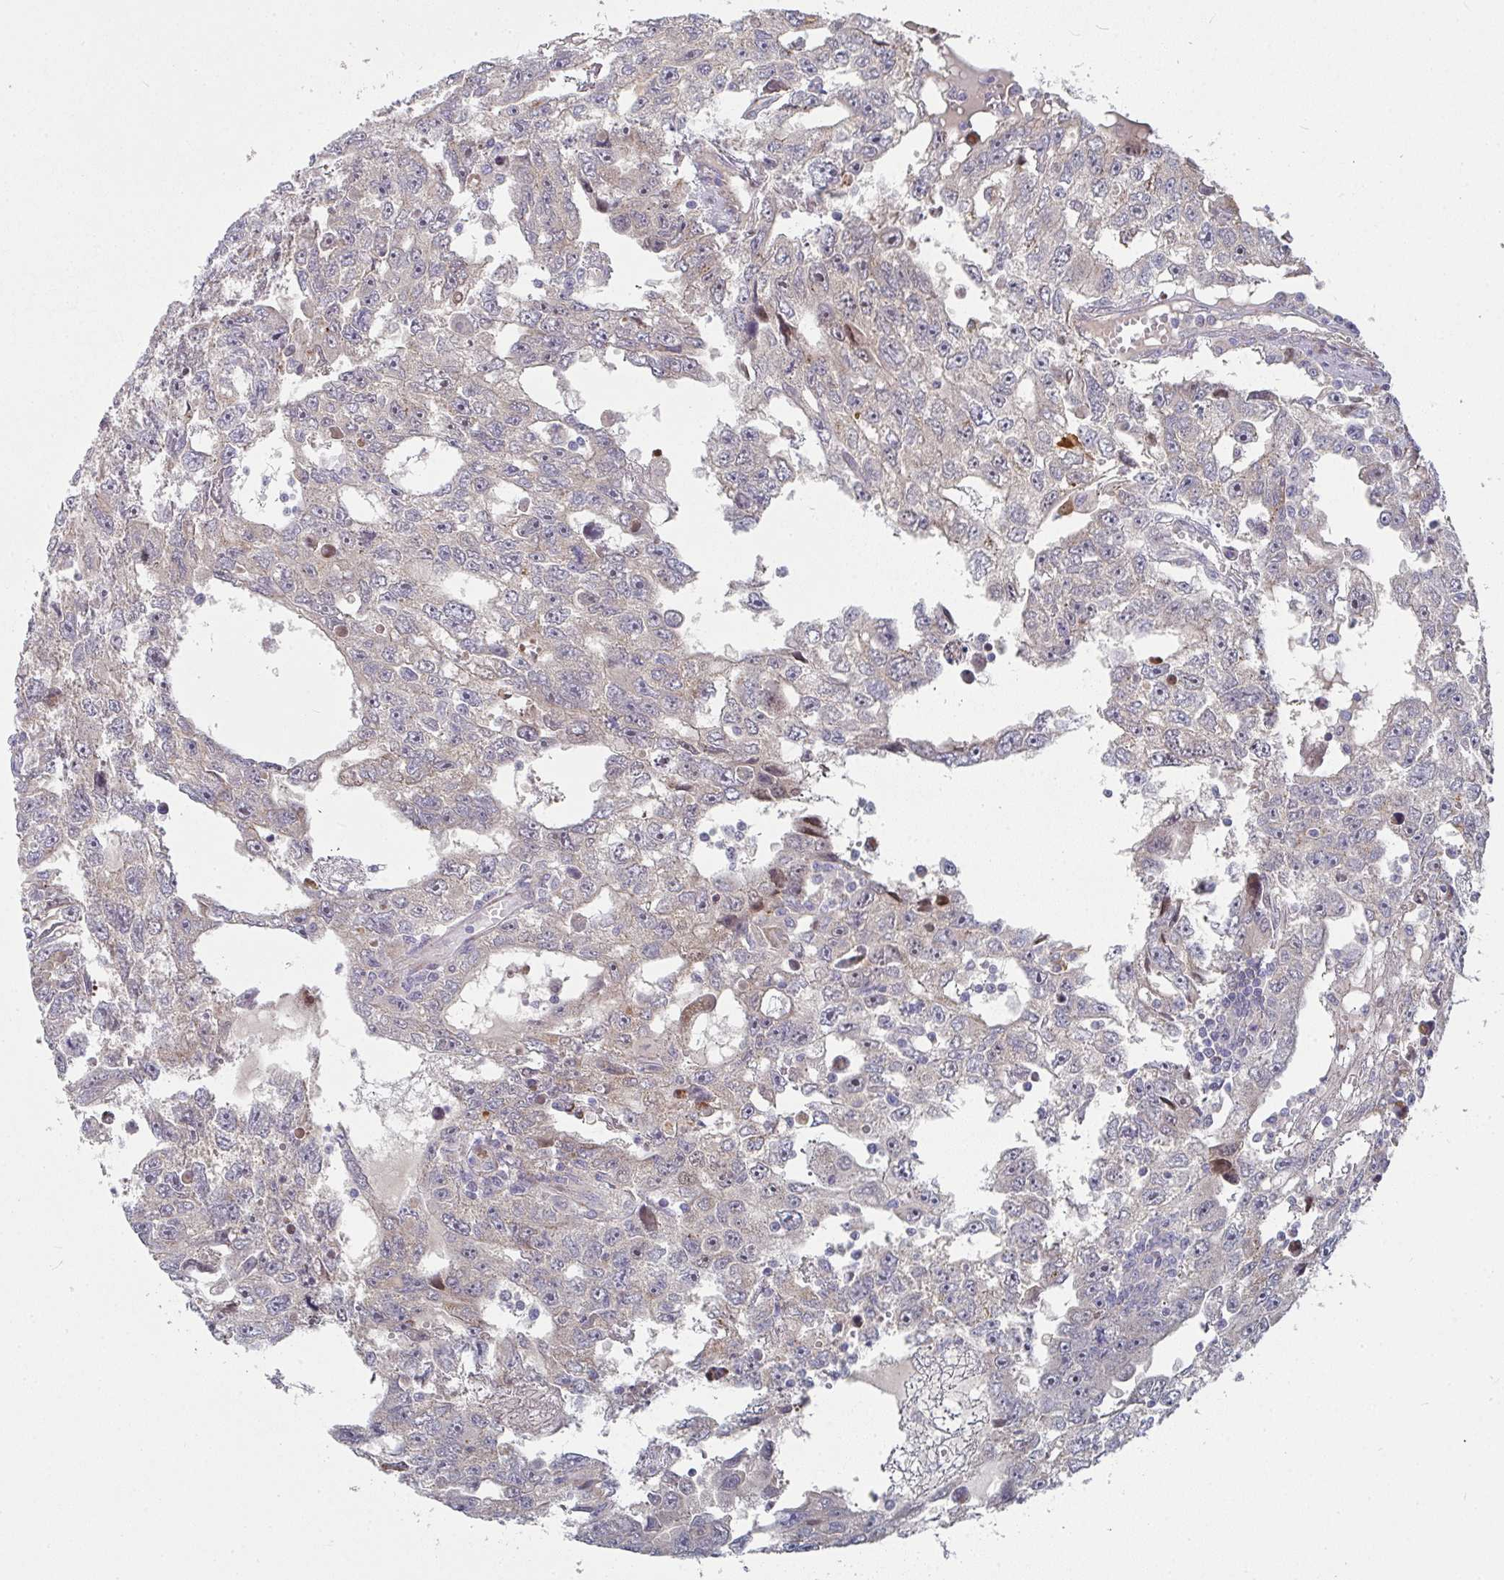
{"staining": {"intensity": "weak", "quantity": "<25%", "location": "cytoplasmic/membranous"}, "tissue": "testis cancer", "cell_type": "Tumor cells", "image_type": "cancer", "snomed": [{"axis": "morphology", "description": "Carcinoma, Embryonal, NOS"}, {"axis": "topography", "description": "Testis"}], "caption": "The micrograph exhibits no significant expression in tumor cells of testis cancer. The staining was performed using DAB (3,3'-diaminobenzidine) to visualize the protein expression in brown, while the nuclei were stained in blue with hematoxylin (Magnification: 20x).", "gene": "RHEBL1", "patient": {"sex": "male", "age": 20}}